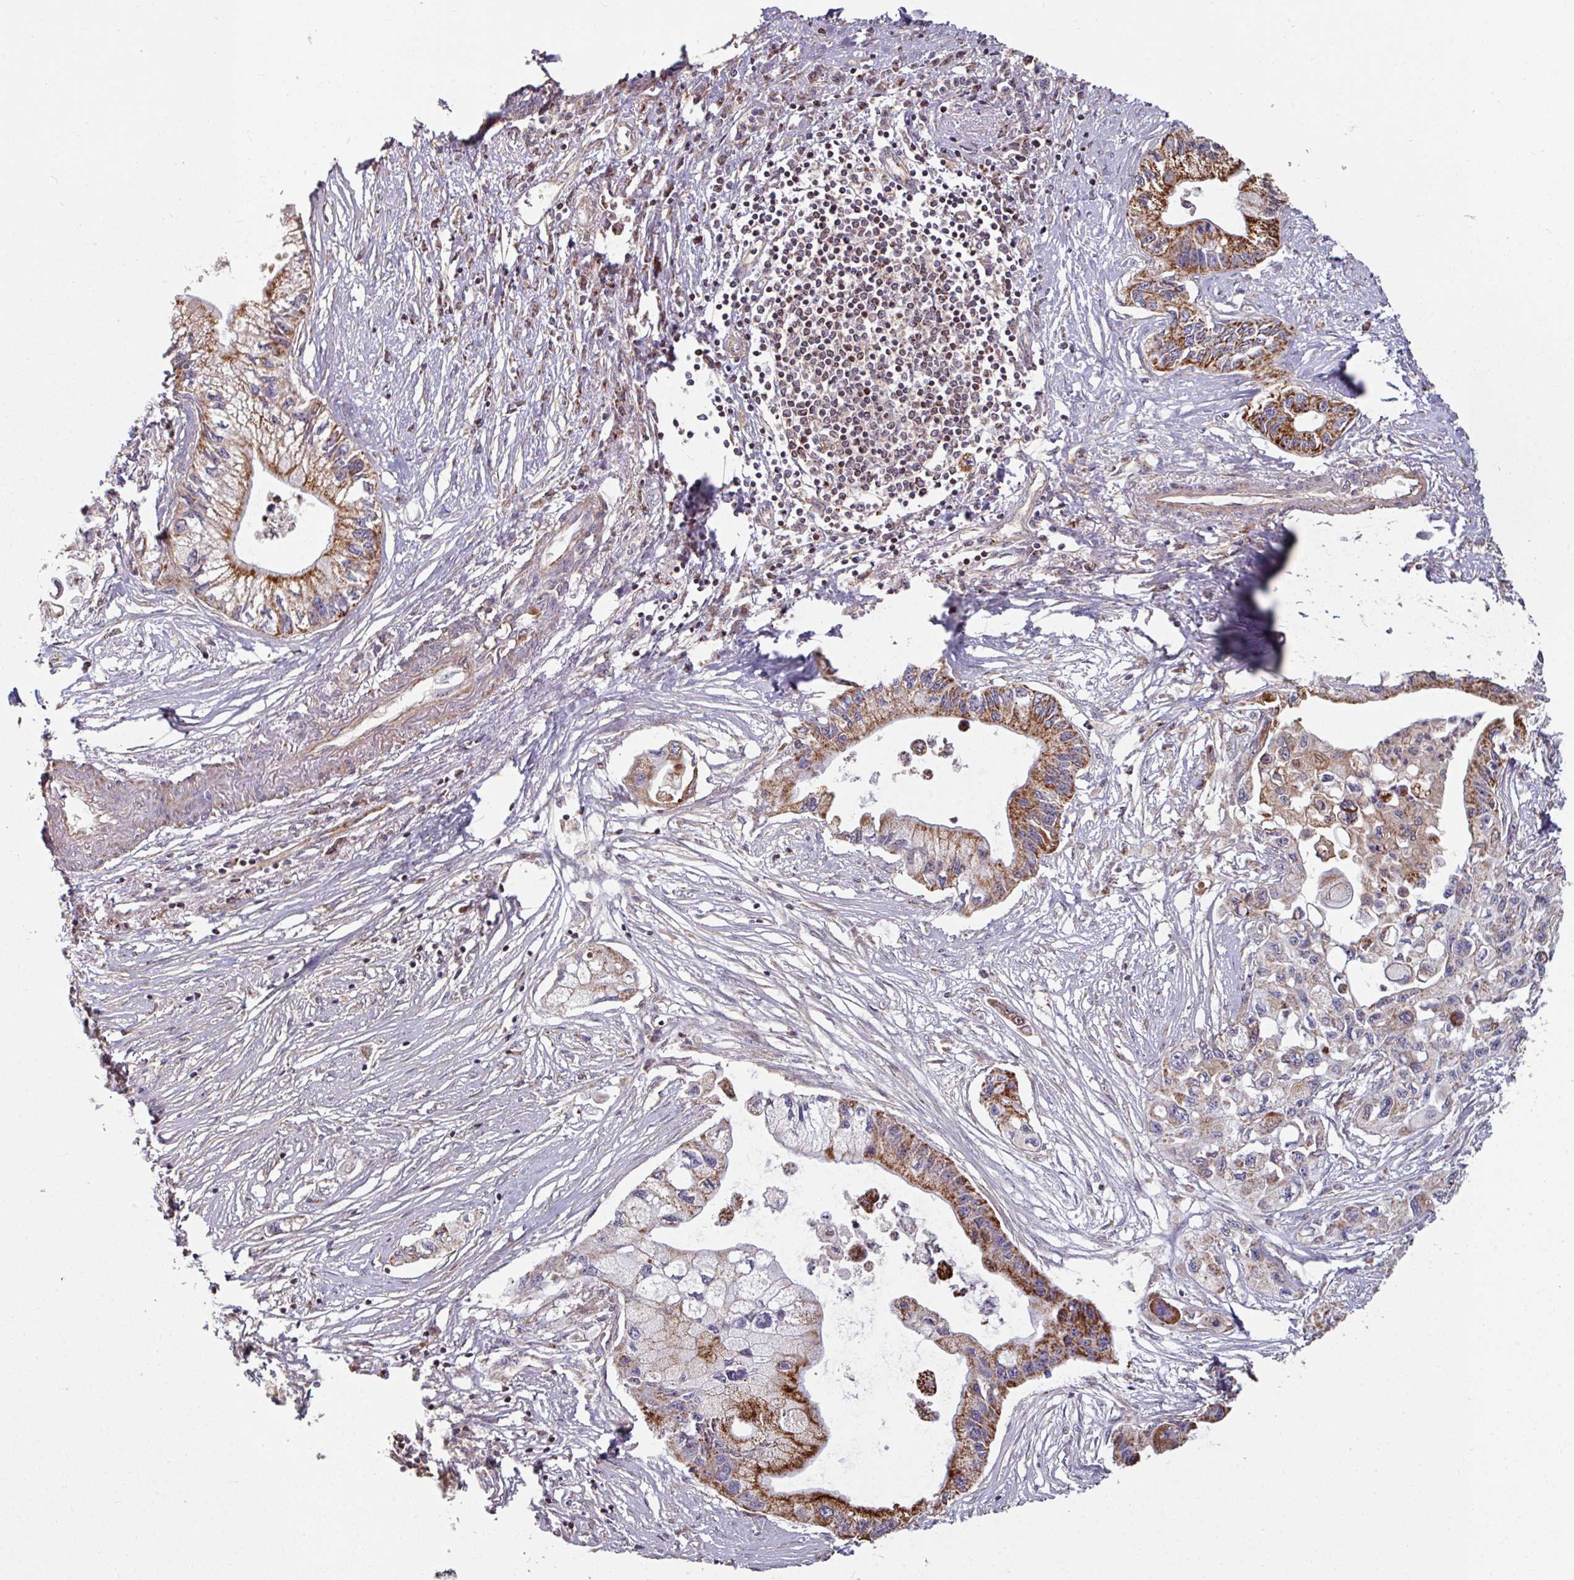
{"staining": {"intensity": "strong", "quantity": ">75%", "location": "cytoplasmic/membranous"}, "tissue": "pancreatic cancer", "cell_type": "Tumor cells", "image_type": "cancer", "snomed": [{"axis": "morphology", "description": "Adenocarcinoma, NOS"}, {"axis": "topography", "description": "Pancreas"}], "caption": "This is an image of IHC staining of adenocarcinoma (pancreatic), which shows strong staining in the cytoplasmic/membranous of tumor cells.", "gene": "OR2D3", "patient": {"sex": "male", "age": 61}}